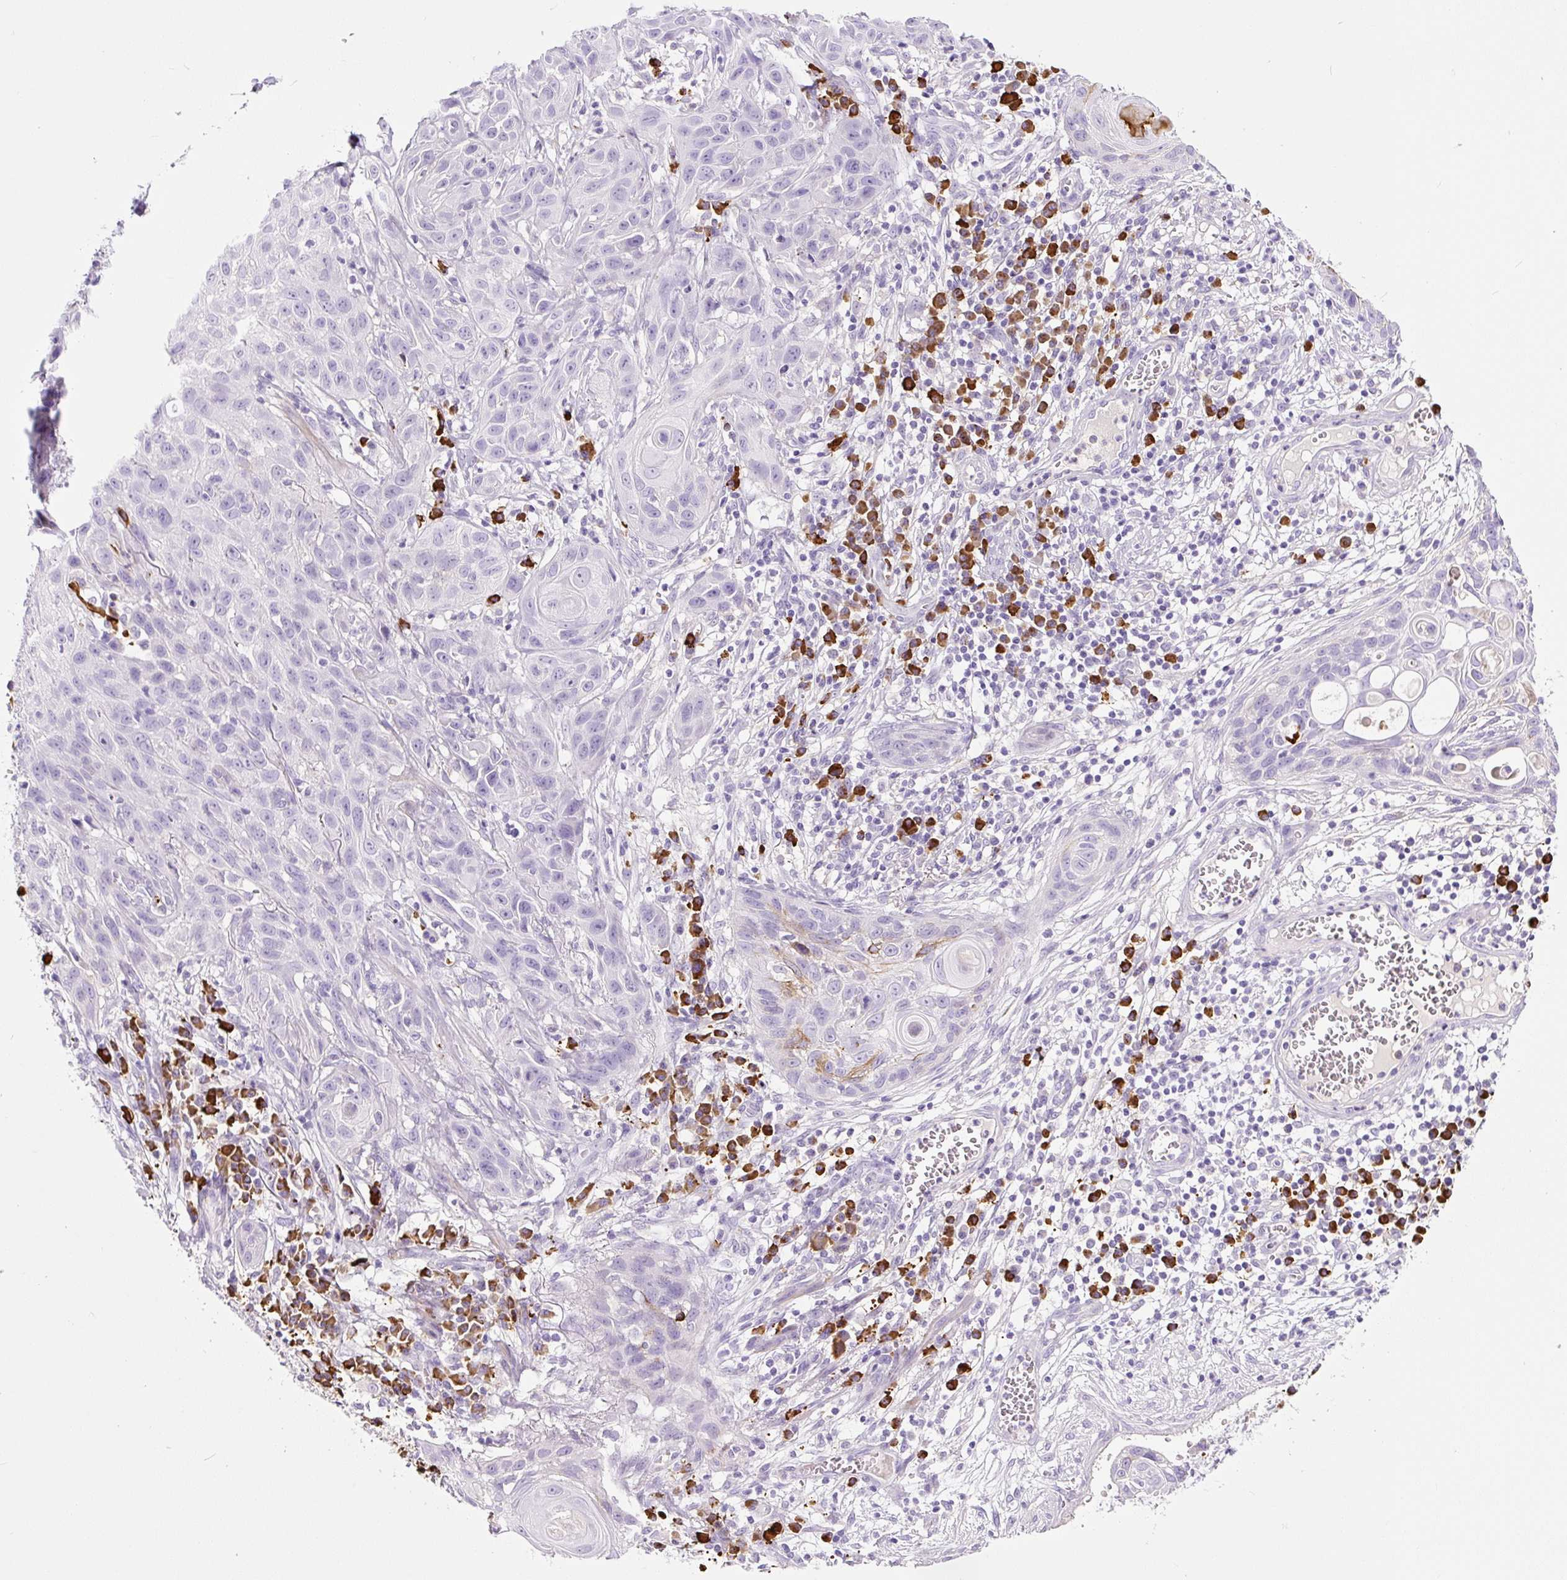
{"staining": {"intensity": "moderate", "quantity": "<25%", "location": "cytoplasmic/membranous"}, "tissue": "skin cancer", "cell_type": "Tumor cells", "image_type": "cancer", "snomed": [{"axis": "morphology", "description": "Squamous cell carcinoma, NOS"}, {"axis": "topography", "description": "Skin"}, {"axis": "topography", "description": "Vulva"}], "caption": "Immunohistochemical staining of skin cancer (squamous cell carcinoma) reveals moderate cytoplasmic/membranous protein staining in approximately <25% of tumor cells.", "gene": "RNF212B", "patient": {"sex": "female", "age": 83}}